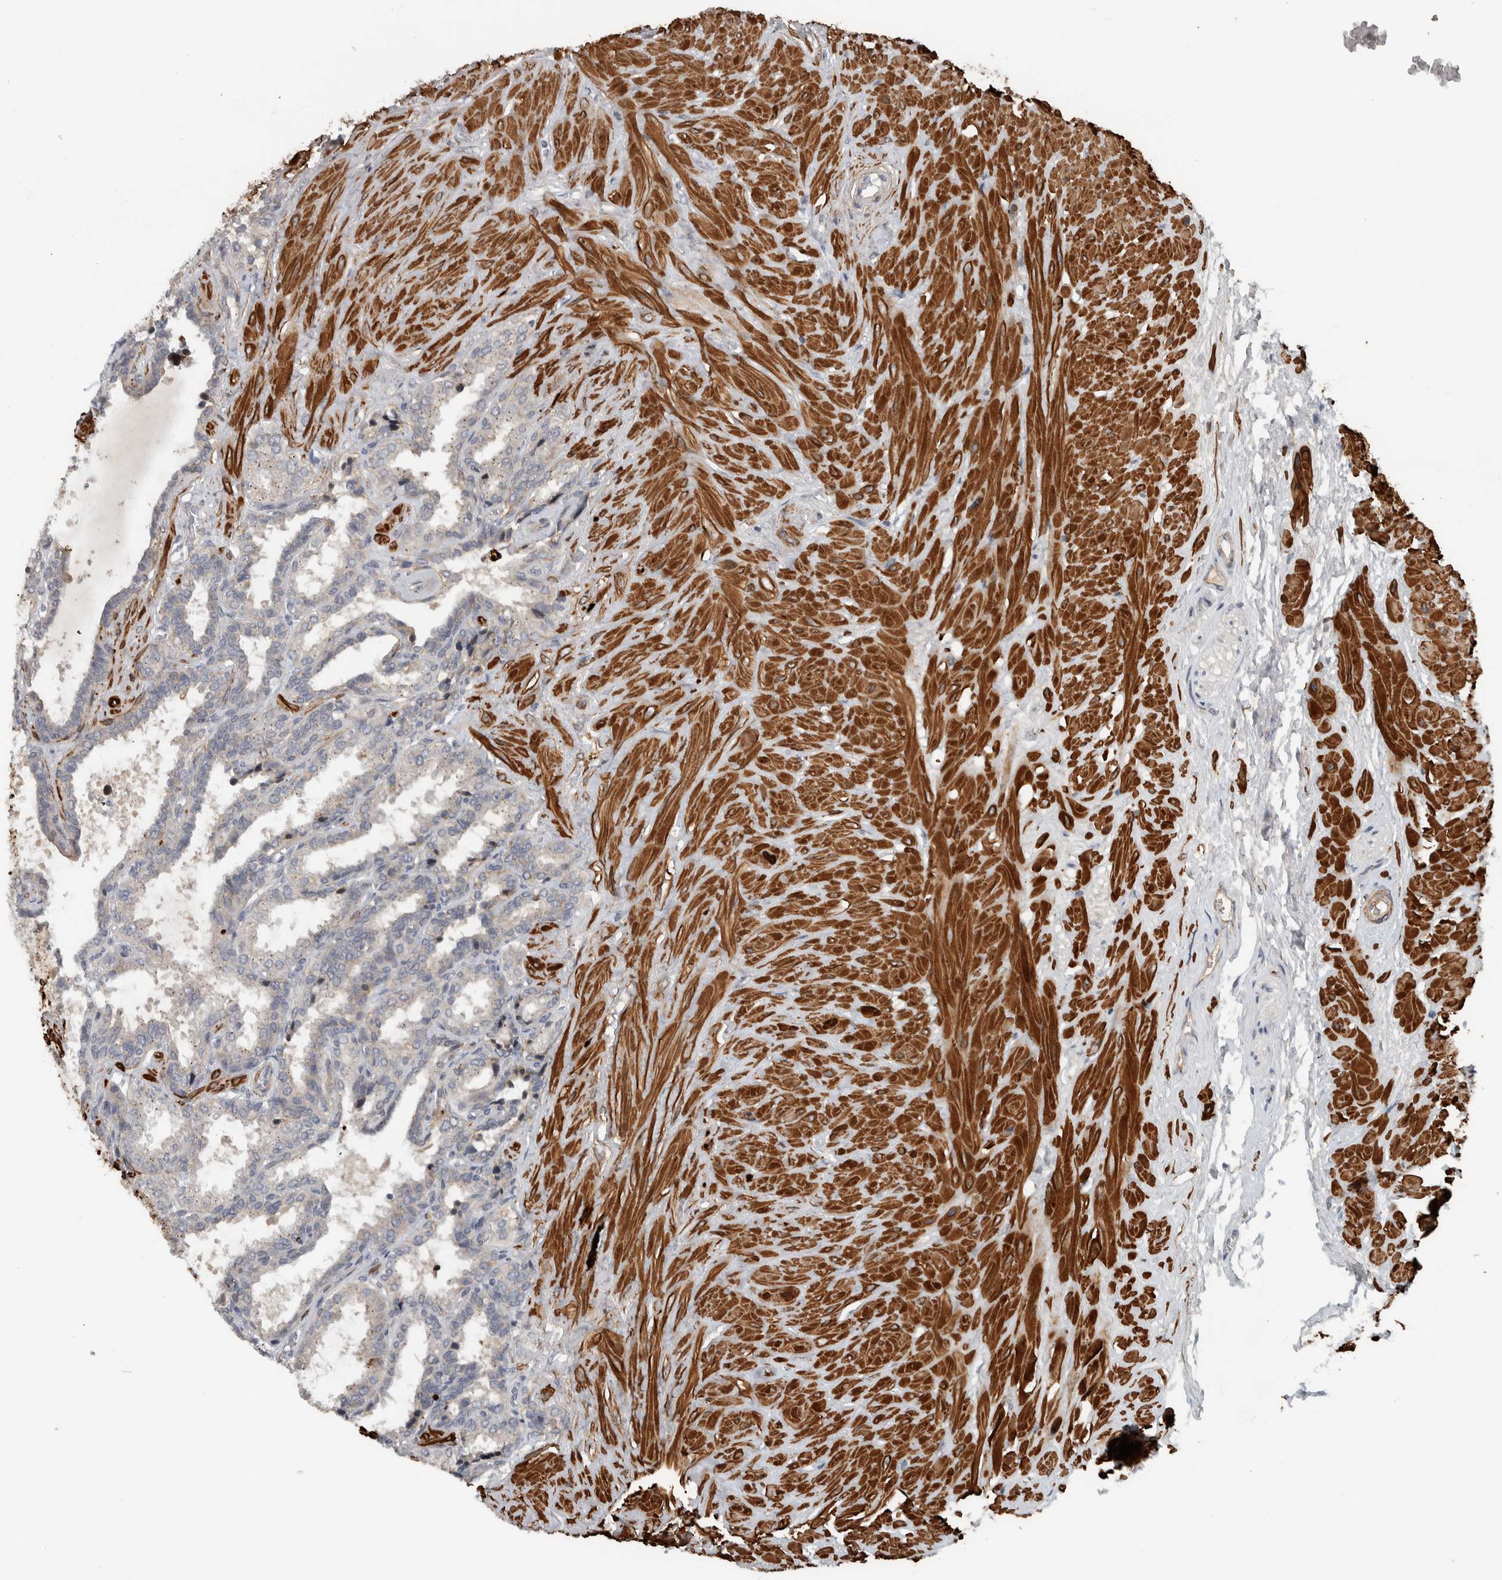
{"staining": {"intensity": "negative", "quantity": "none", "location": "none"}, "tissue": "seminal vesicle", "cell_type": "Glandular cells", "image_type": "normal", "snomed": [{"axis": "morphology", "description": "Normal tissue, NOS"}, {"axis": "topography", "description": "Seminal veicle"}], "caption": "IHC photomicrograph of benign seminal vesicle stained for a protein (brown), which demonstrates no staining in glandular cells. (Stains: DAB immunohistochemistry (IHC) with hematoxylin counter stain, Microscopy: brightfield microscopy at high magnification).", "gene": "LBHD1", "patient": {"sex": "male", "age": 46}}